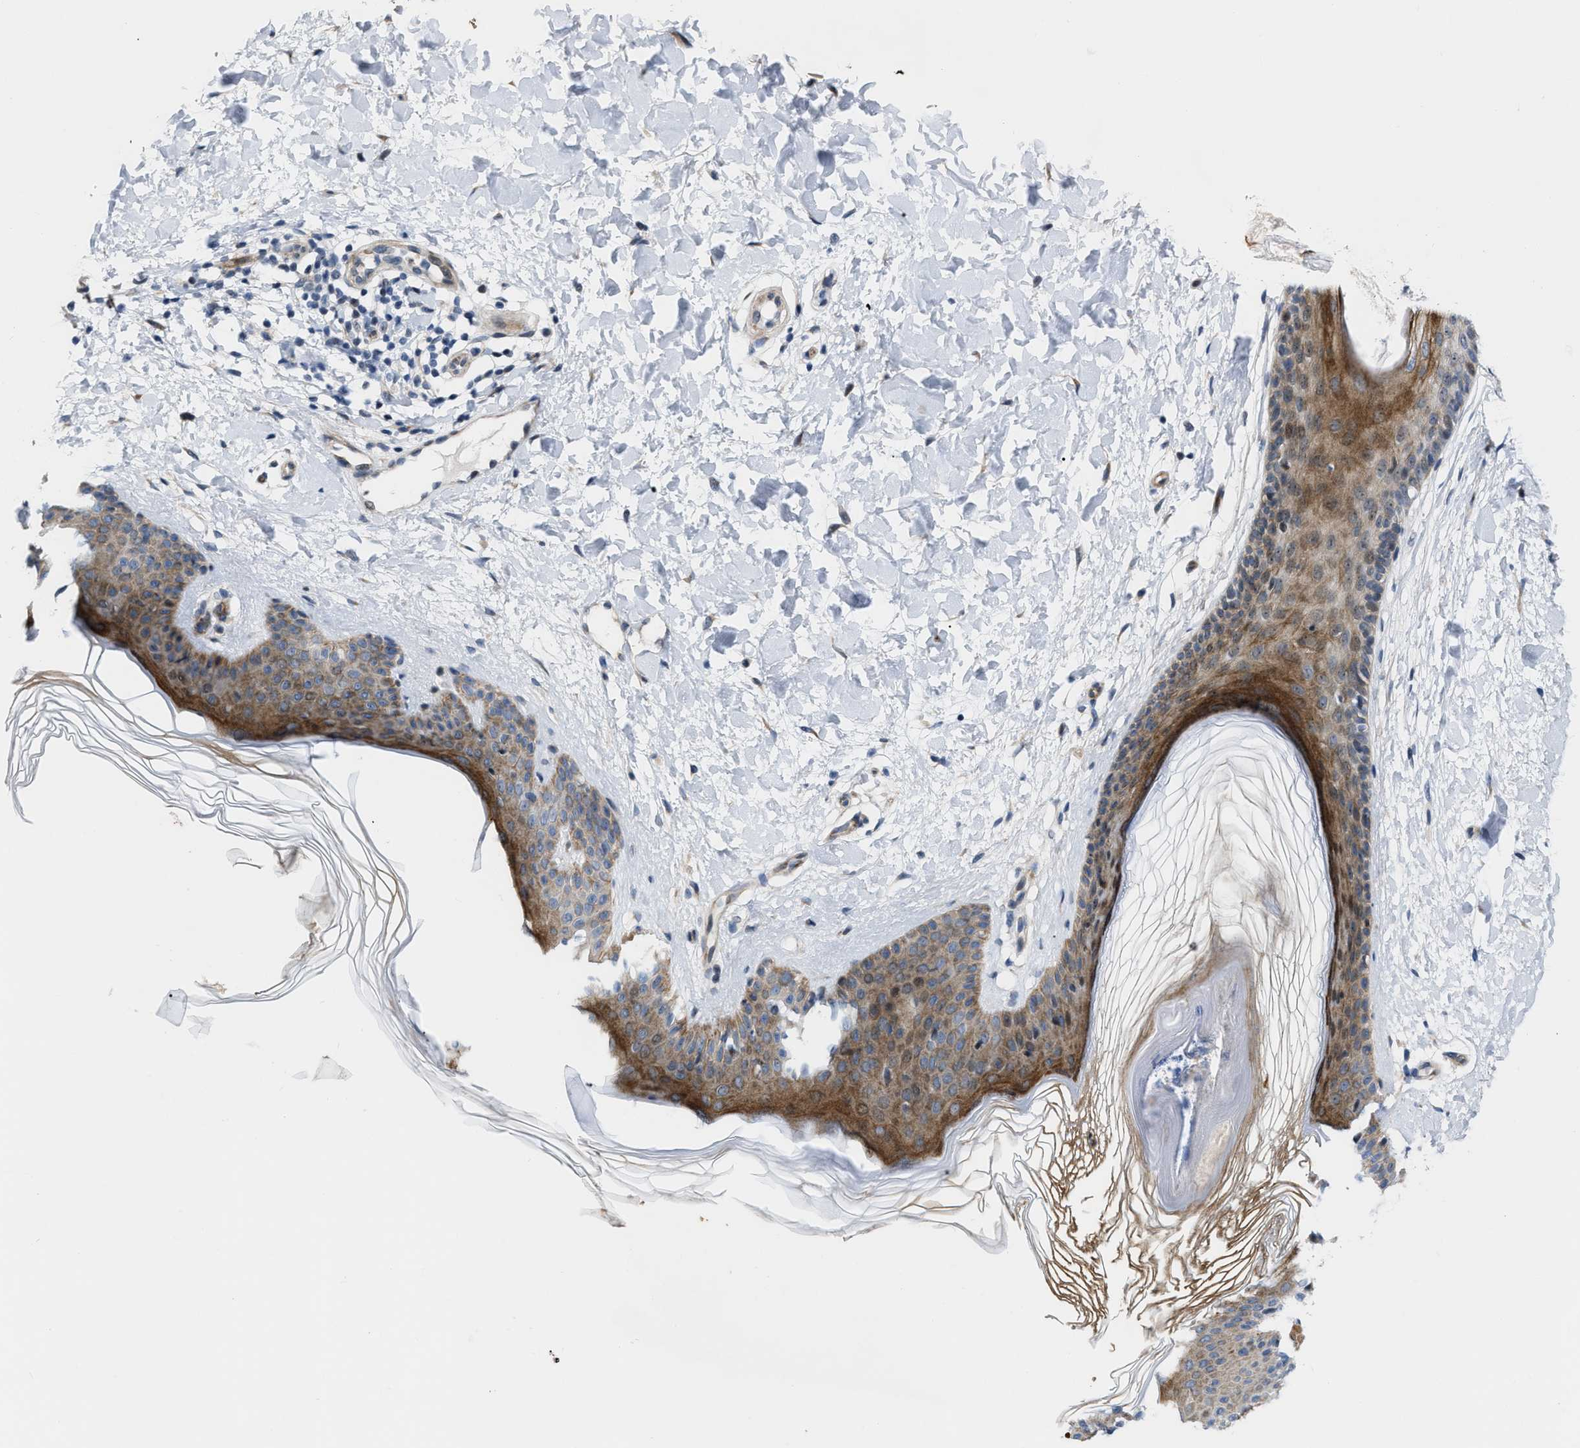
{"staining": {"intensity": "weak", "quantity": "25%-75%", "location": "cytoplasmic/membranous"}, "tissue": "skin", "cell_type": "Fibroblasts", "image_type": "normal", "snomed": [{"axis": "morphology", "description": "Normal tissue, NOS"}, {"axis": "morphology", "description": "Malignant melanoma, Metastatic site"}, {"axis": "topography", "description": "Skin"}], "caption": "High-magnification brightfield microscopy of normal skin stained with DAB (brown) and counterstained with hematoxylin (blue). fibroblasts exhibit weak cytoplasmic/membranous staining is present in about25%-75% of cells.", "gene": "POLR1F", "patient": {"sex": "male", "age": 41}}